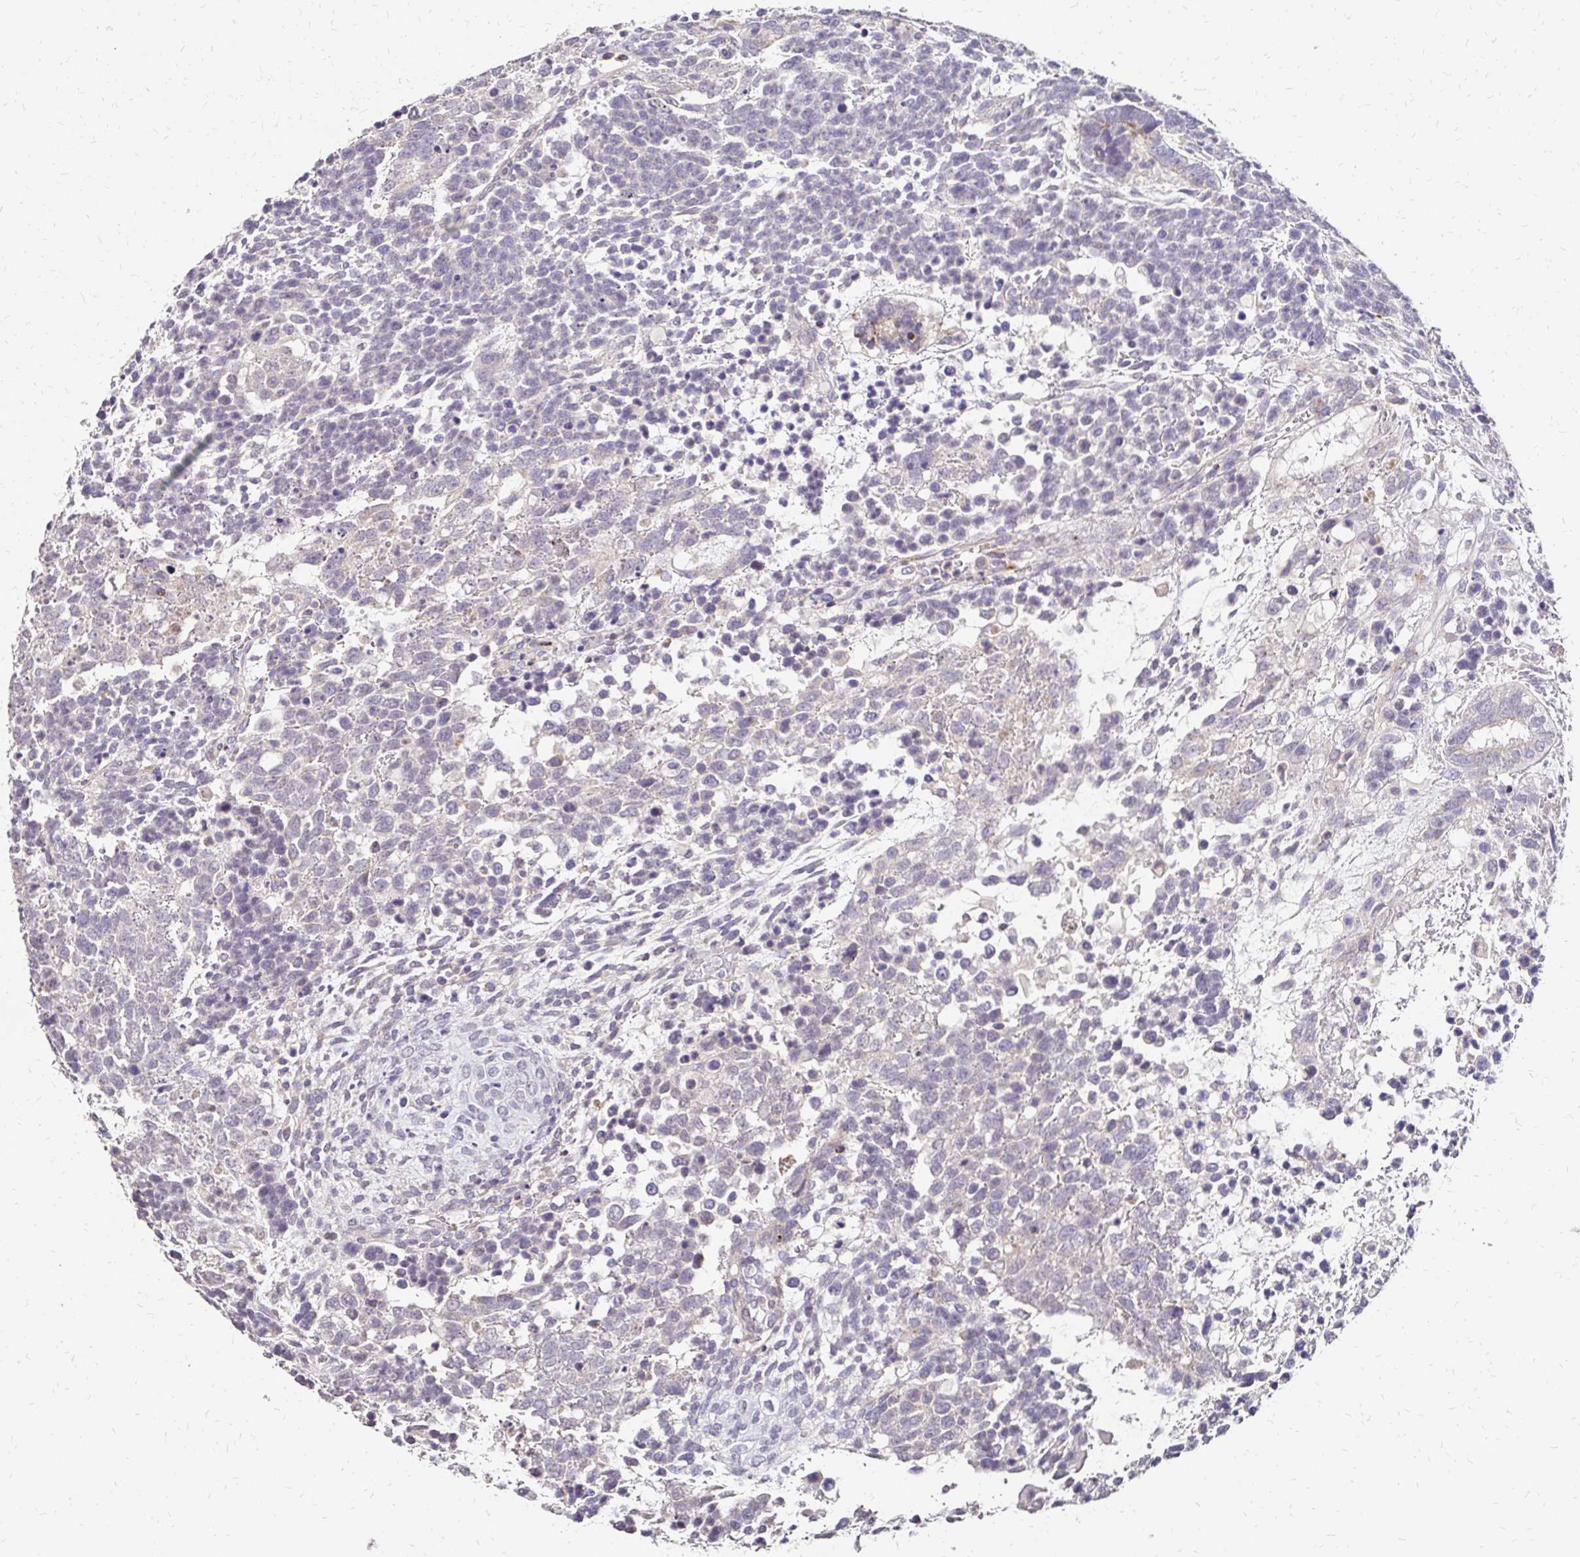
{"staining": {"intensity": "negative", "quantity": "none", "location": "none"}, "tissue": "testis cancer", "cell_type": "Tumor cells", "image_type": "cancer", "snomed": [{"axis": "morphology", "description": "Carcinoma, Embryonal, NOS"}, {"axis": "topography", "description": "Testis"}], "caption": "Tumor cells show no significant protein positivity in testis embryonal carcinoma.", "gene": "PRIMA1", "patient": {"sex": "male", "age": 23}}